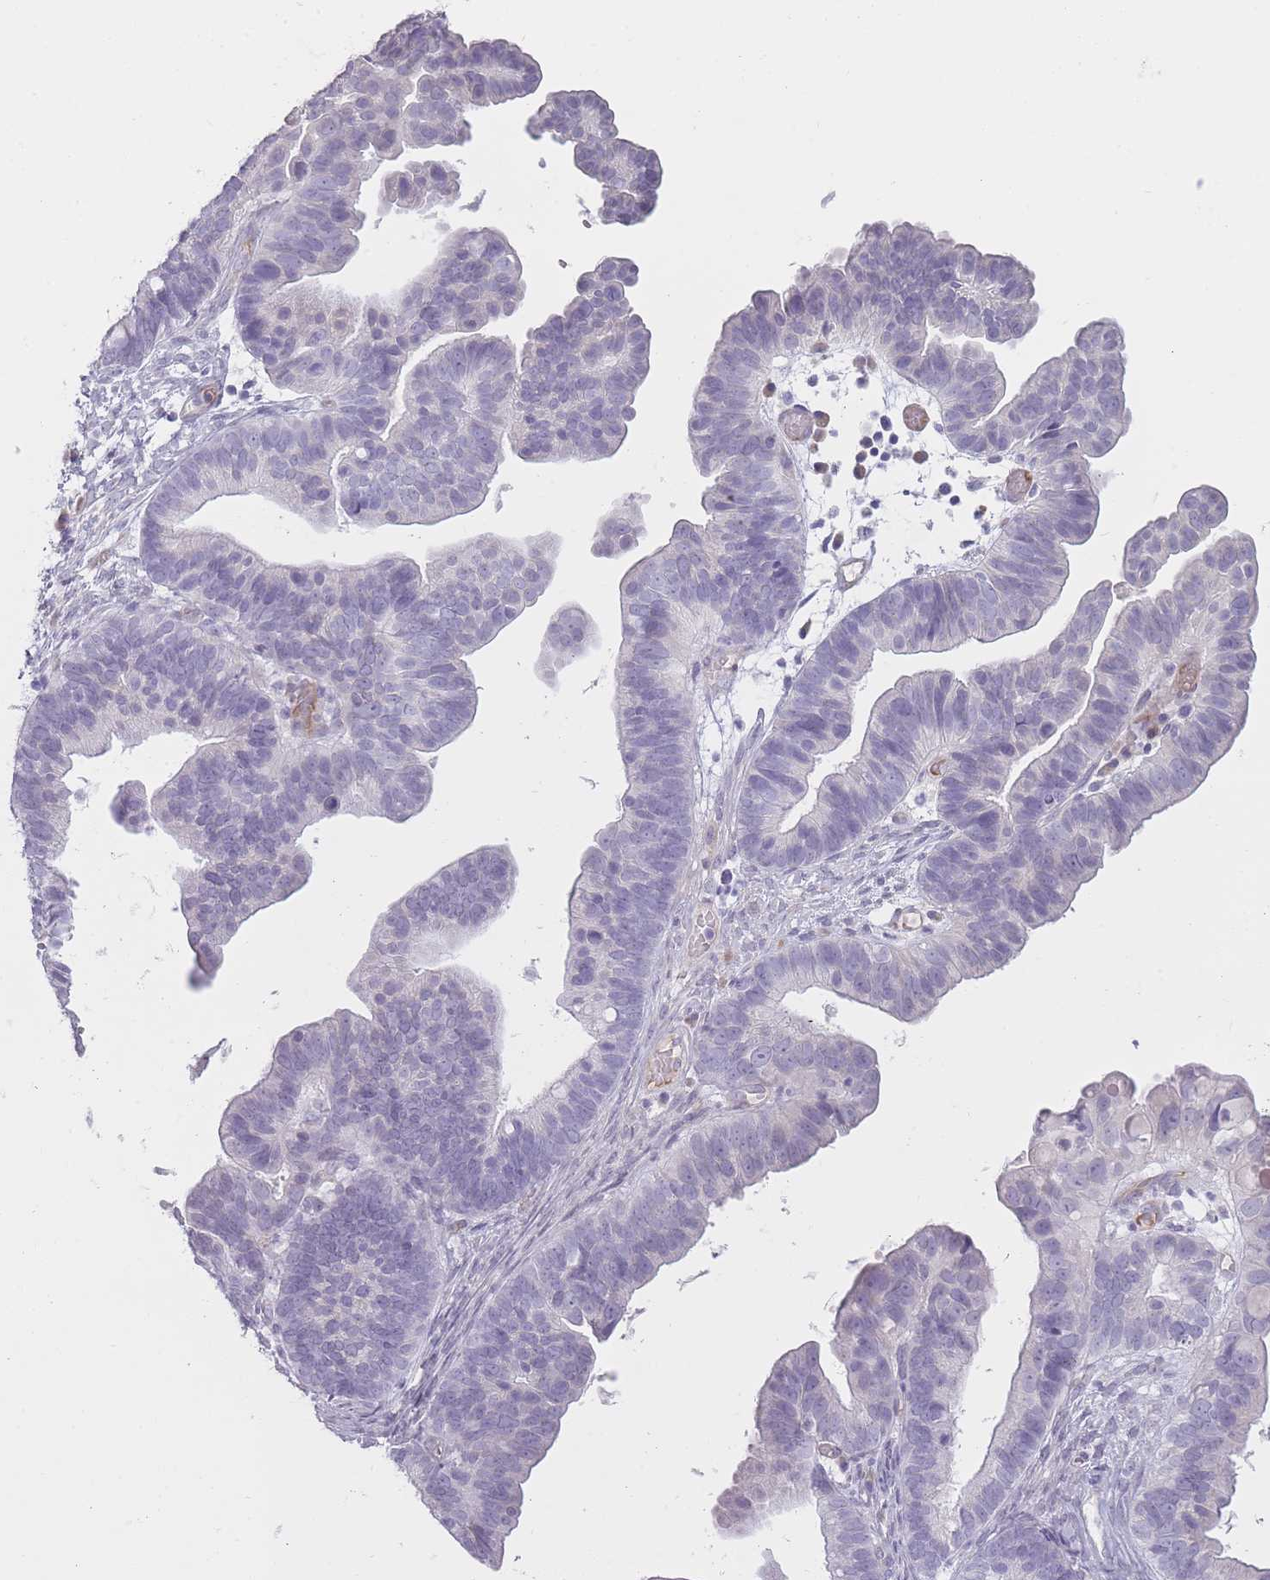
{"staining": {"intensity": "negative", "quantity": "none", "location": "none"}, "tissue": "ovarian cancer", "cell_type": "Tumor cells", "image_type": "cancer", "snomed": [{"axis": "morphology", "description": "Cystadenocarcinoma, serous, NOS"}, {"axis": "topography", "description": "Ovary"}], "caption": "Immunohistochemical staining of human ovarian serous cystadenocarcinoma exhibits no significant positivity in tumor cells.", "gene": "PGRMC2", "patient": {"sex": "female", "age": 56}}